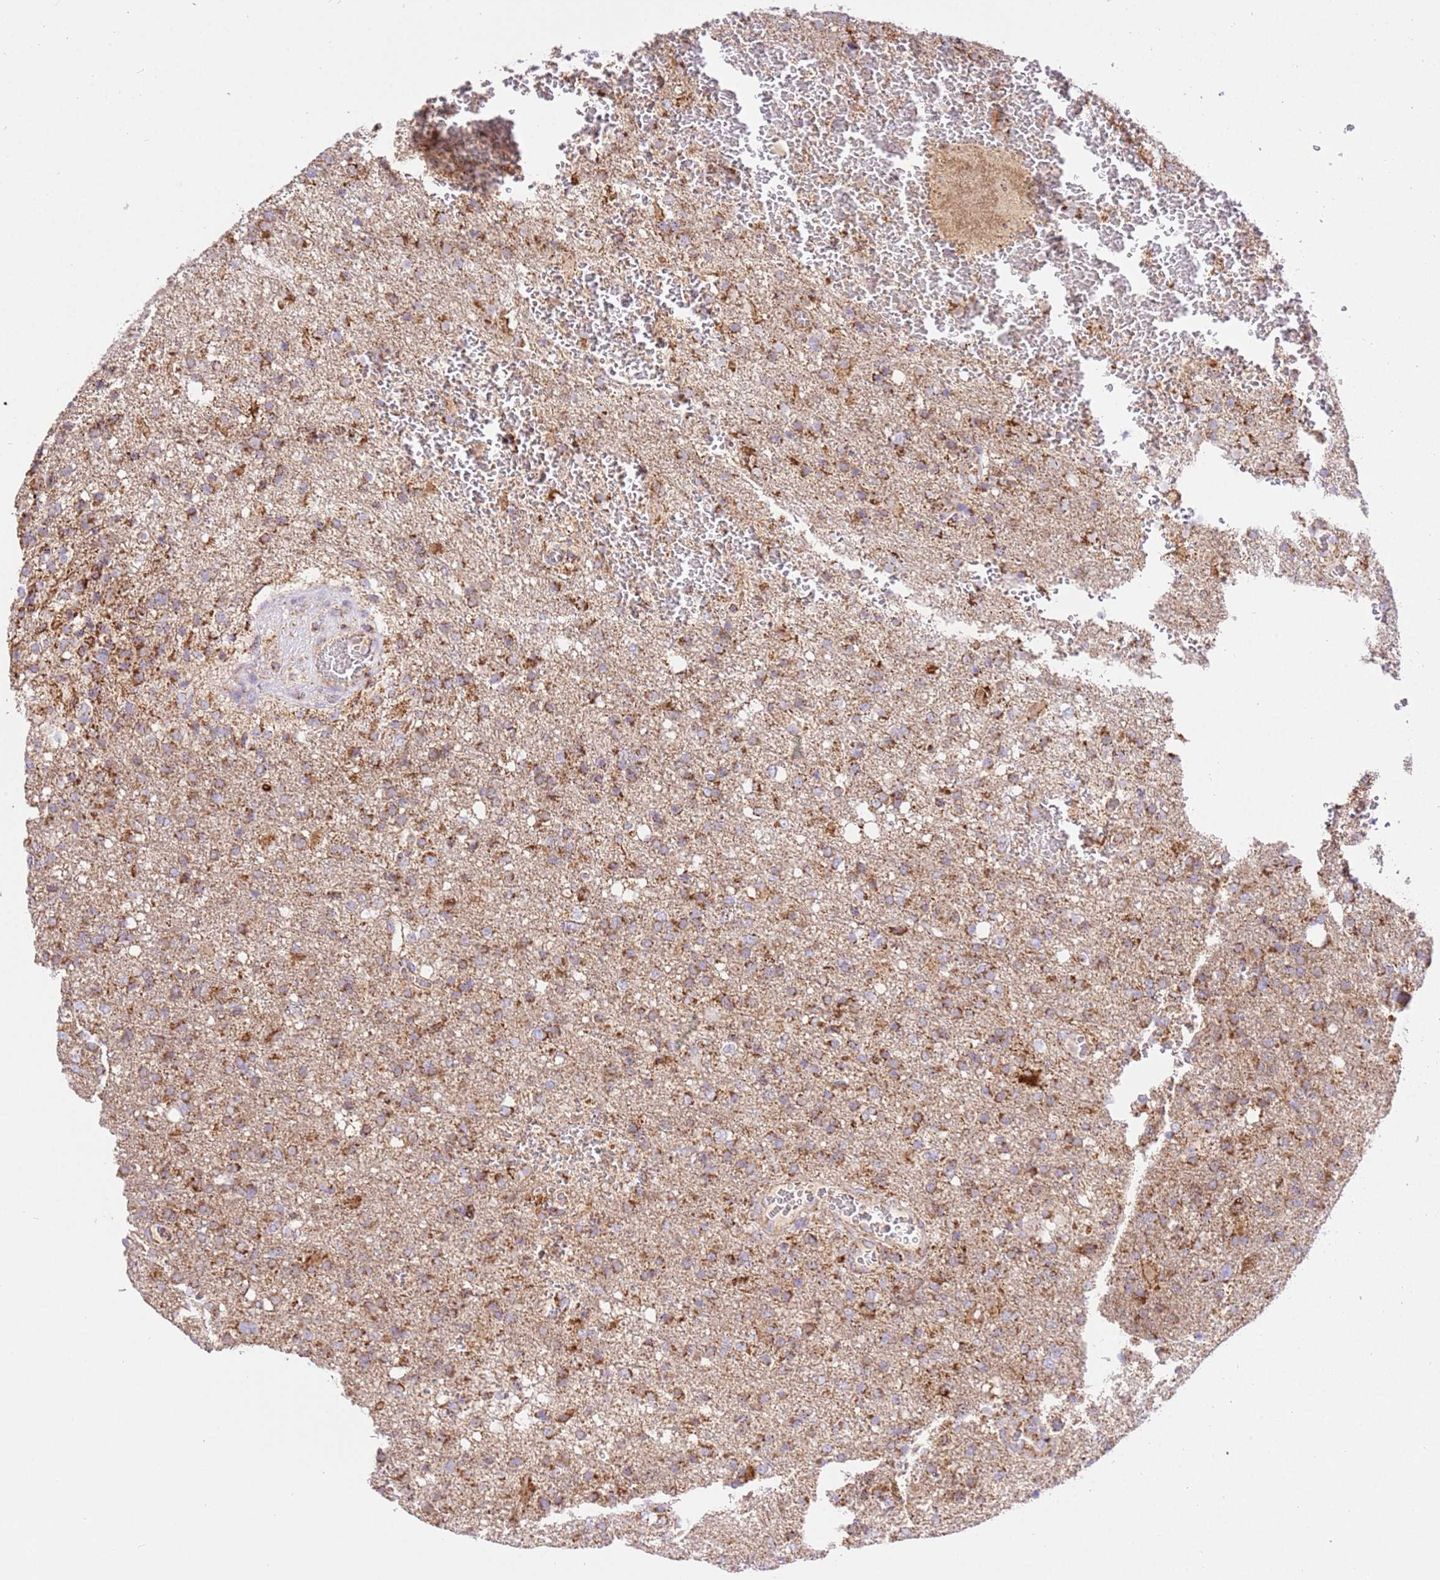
{"staining": {"intensity": "strong", "quantity": ">75%", "location": "cytoplasmic/membranous"}, "tissue": "glioma", "cell_type": "Tumor cells", "image_type": "cancer", "snomed": [{"axis": "morphology", "description": "Glioma, malignant, High grade"}, {"axis": "topography", "description": "Brain"}], "caption": "Malignant glioma (high-grade) stained with a protein marker displays strong staining in tumor cells.", "gene": "ZBTB39", "patient": {"sex": "female", "age": 74}}